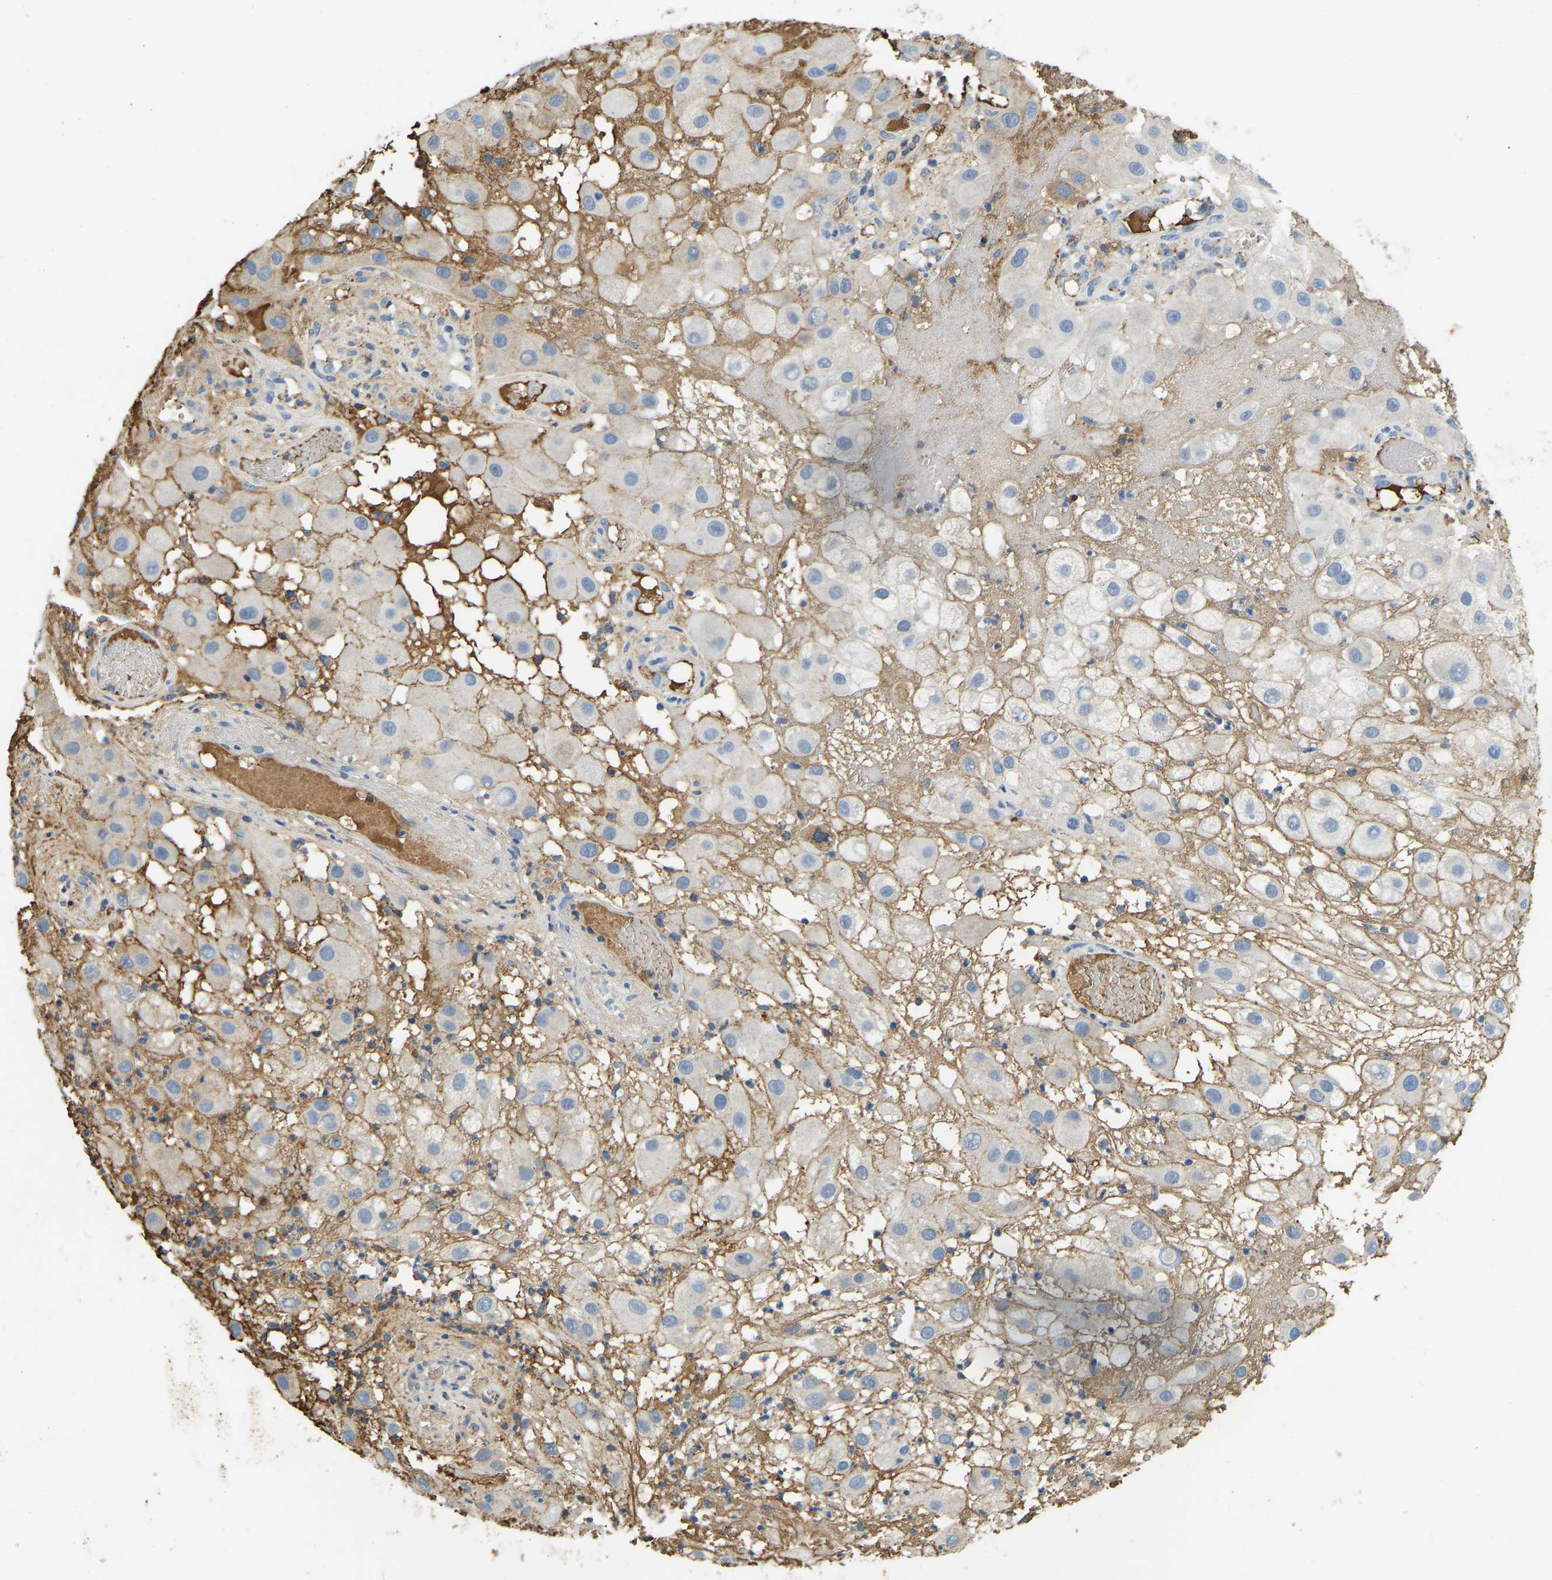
{"staining": {"intensity": "negative", "quantity": "none", "location": "none"}, "tissue": "melanoma", "cell_type": "Tumor cells", "image_type": "cancer", "snomed": [{"axis": "morphology", "description": "Malignant melanoma, NOS"}, {"axis": "topography", "description": "Skin"}], "caption": "Tumor cells are negative for brown protein staining in malignant melanoma. (DAB (3,3'-diaminobenzidine) immunohistochemistry (IHC) visualized using brightfield microscopy, high magnification).", "gene": "THBS4", "patient": {"sex": "female", "age": 81}}